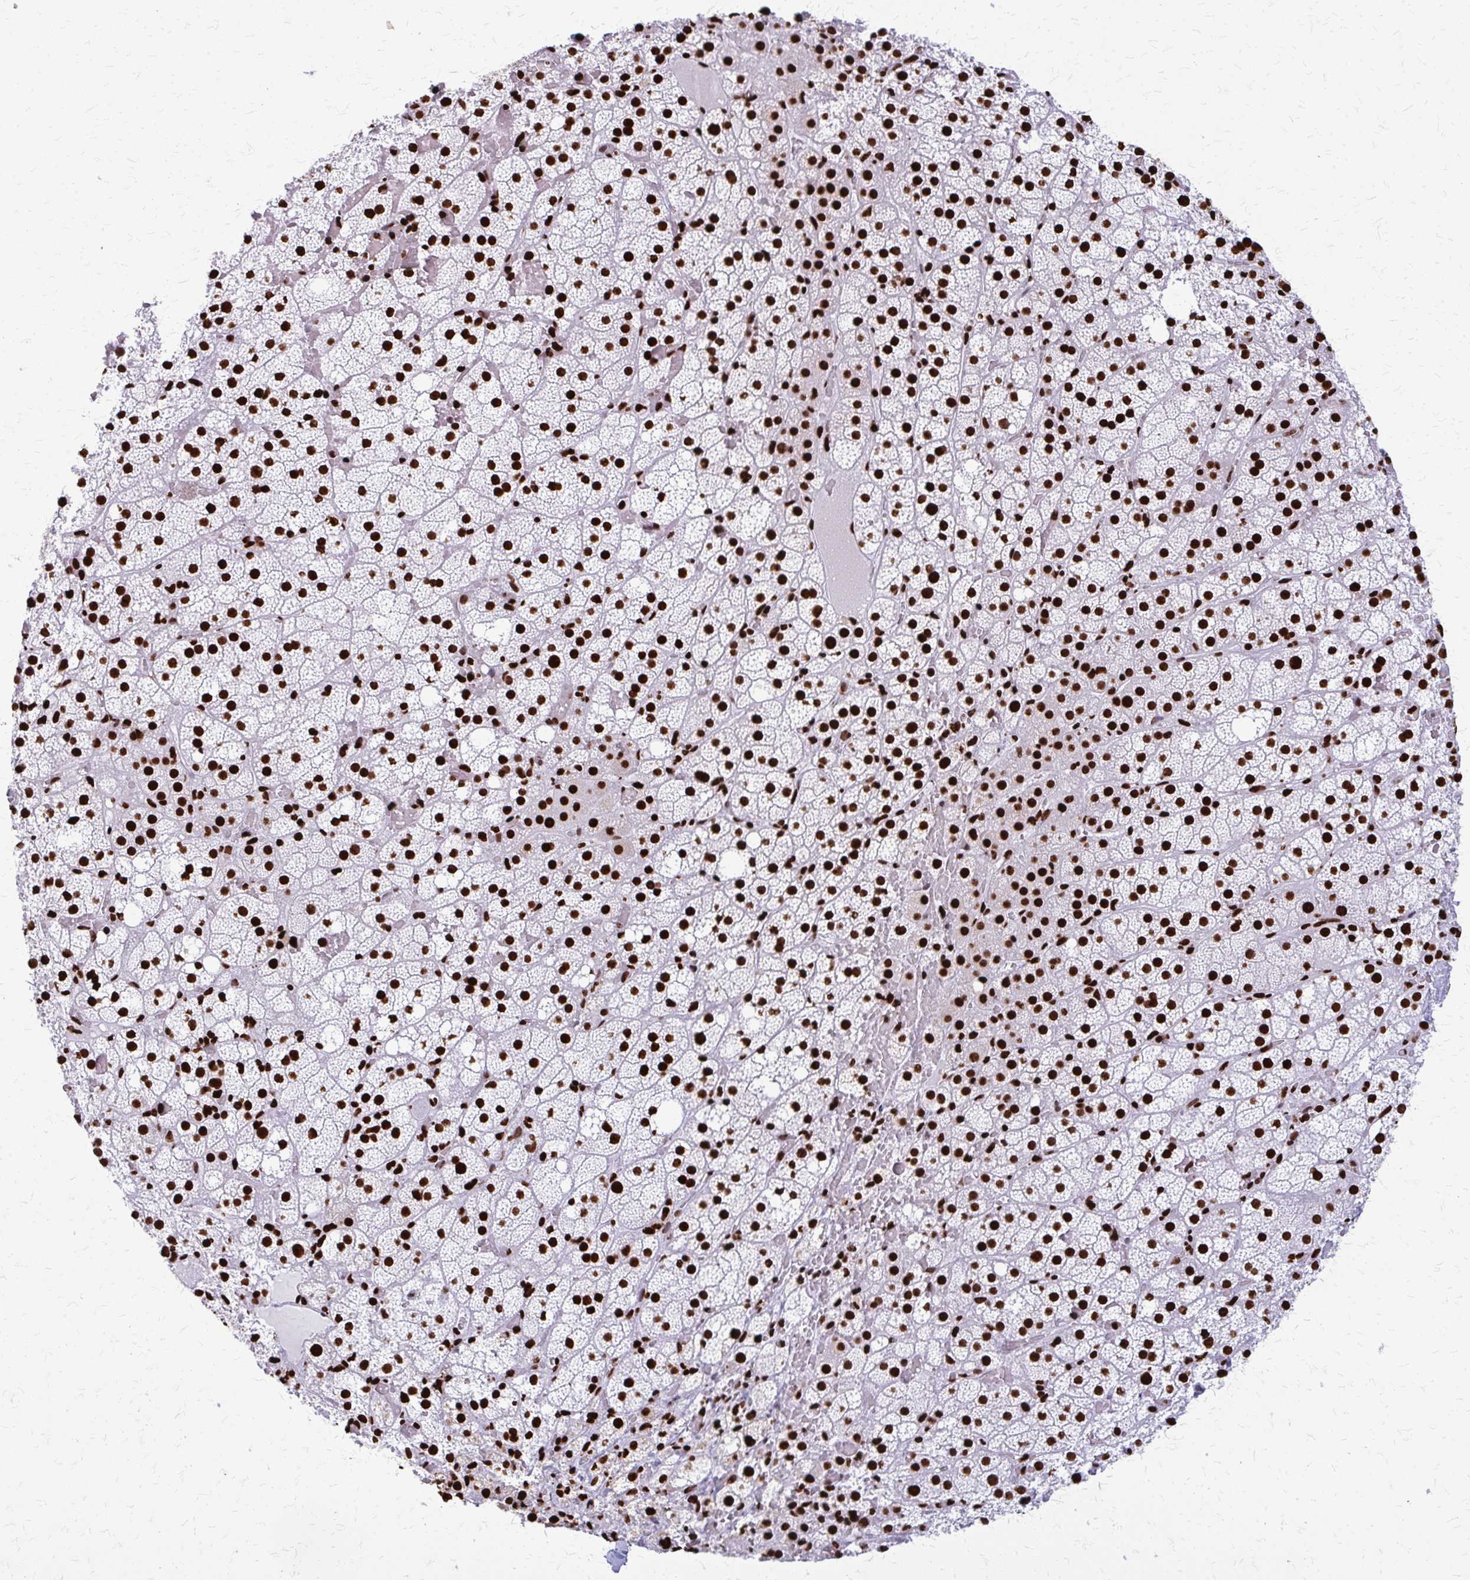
{"staining": {"intensity": "strong", "quantity": ">75%", "location": "nuclear"}, "tissue": "adrenal gland", "cell_type": "Glandular cells", "image_type": "normal", "snomed": [{"axis": "morphology", "description": "Normal tissue, NOS"}, {"axis": "topography", "description": "Adrenal gland"}], "caption": "A high-resolution image shows immunohistochemistry (IHC) staining of normal adrenal gland, which shows strong nuclear expression in approximately >75% of glandular cells. (Stains: DAB (3,3'-diaminobenzidine) in brown, nuclei in blue, Microscopy: brightfield microscopy at high magnification).", "gene": "SFPQ", "patient": {"sex": "male", "age": 53}}